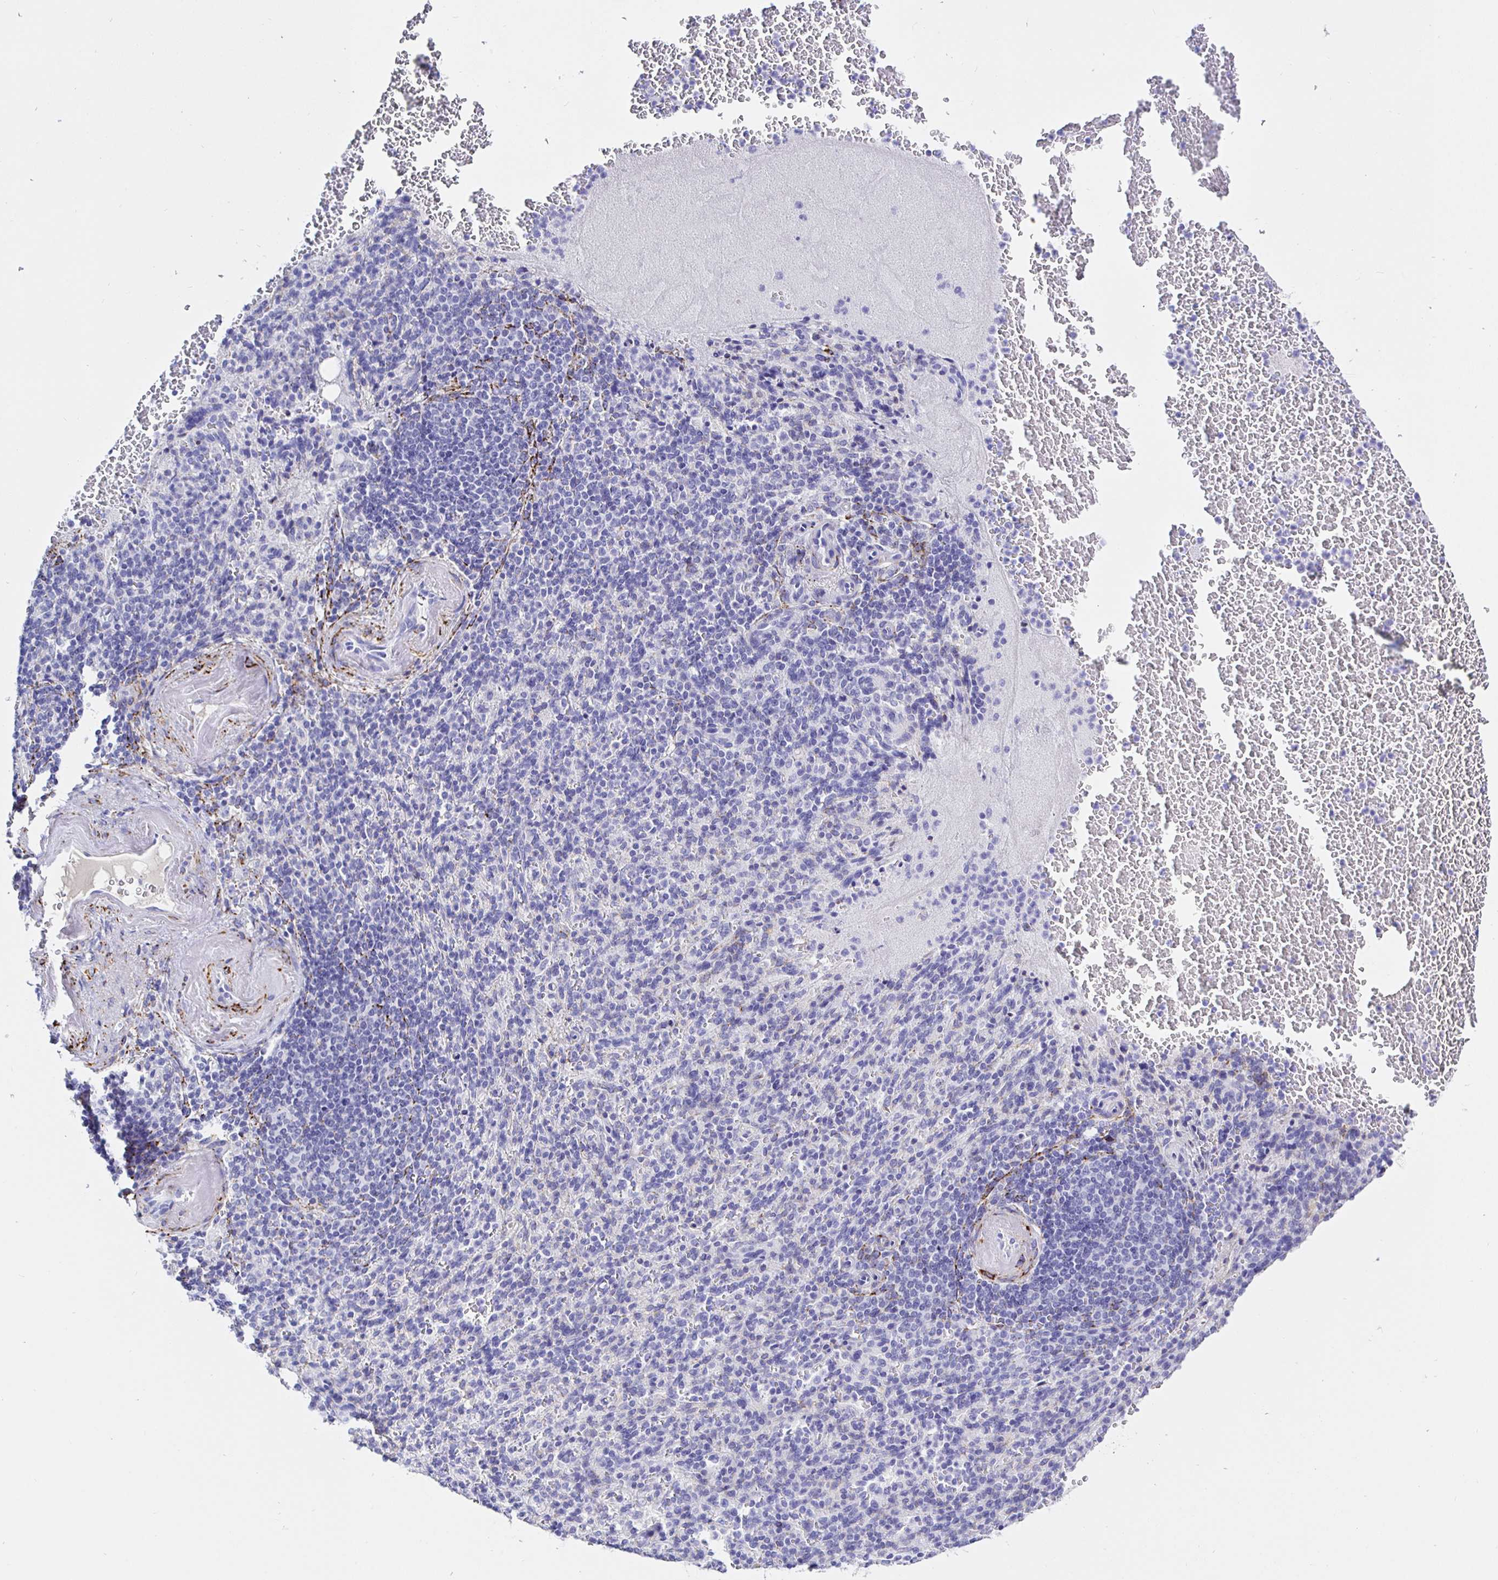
{"staining": {"intensity": "negative", "quantity": "none", "location": "none"}, "tissue": "spleen", "cell_type": "Cells in red pulp", "image_type": "normal", "snomed": [{"axis": "morphology", "description": "Normal tissue, NOS"}, {"axis": "topography", "description": "Spleen"}], "caption": "DAB immunohistochemical staining of benign spleen shows no significant positivity in cells in red pulp.", "gene": "MAOA", "patient": {"sex": "female", "age": 74}}